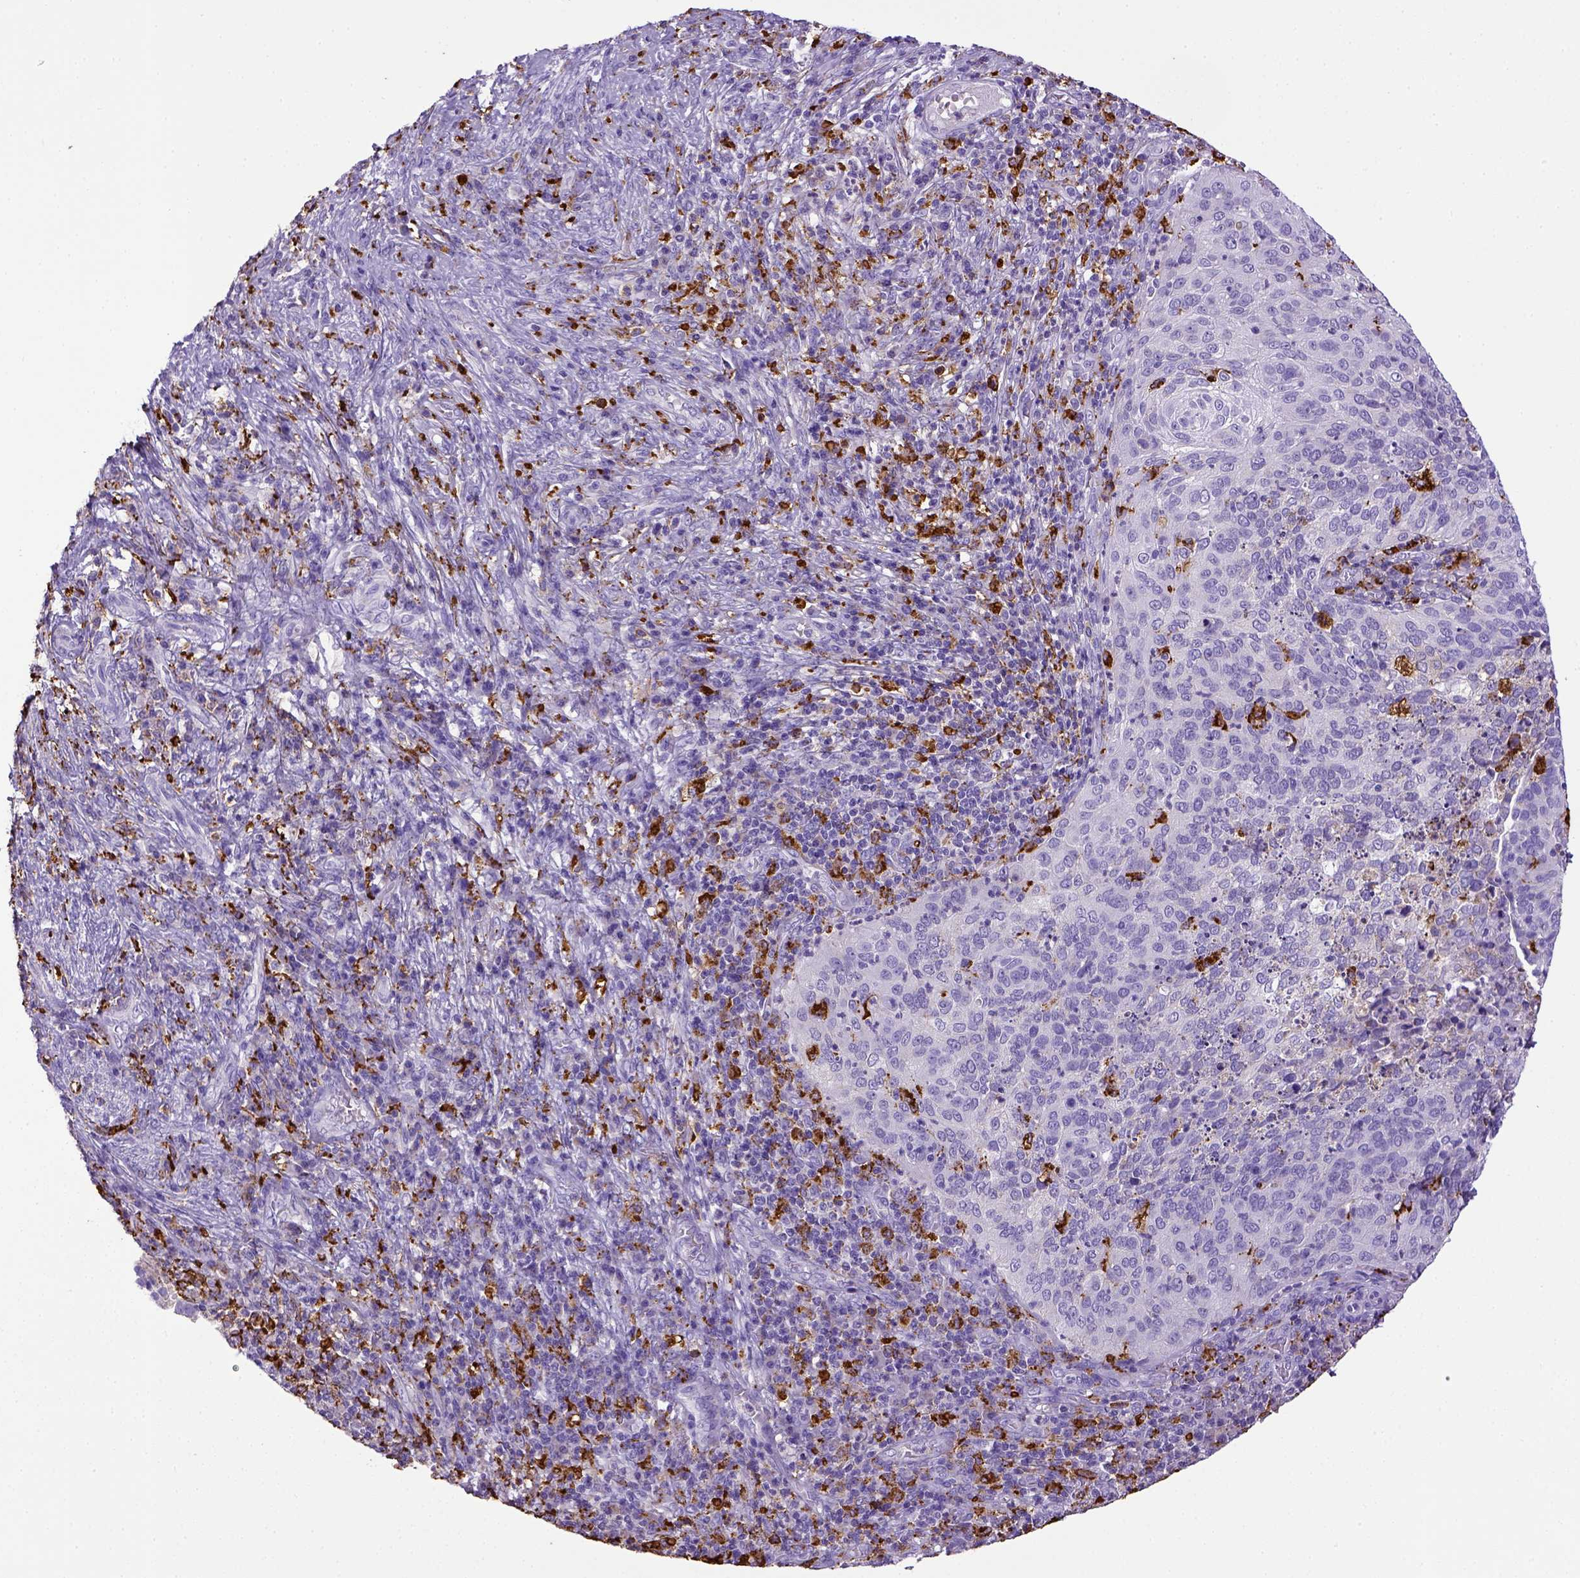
{"staining": {"intensity": "negative", "quantity": "none", "location": "none"}, "tissue": "cervical cancer", "cell_type": "Tumor cells", "image_type": "cancer", "snomed": [{"axis": "morphology", "description": "Squamous cell carcinoma, NOS"}, {"axis": "topography", "description": "Cervix"}], "caption": "DAB (3,3'-diaminobenzidine) immunohistochemical staining of human cervical squamous cell carcinoma exhibits no significant positivity in tumor cells.", "gene": "CD68", "patient": {"sex": "female", "age": 39}}